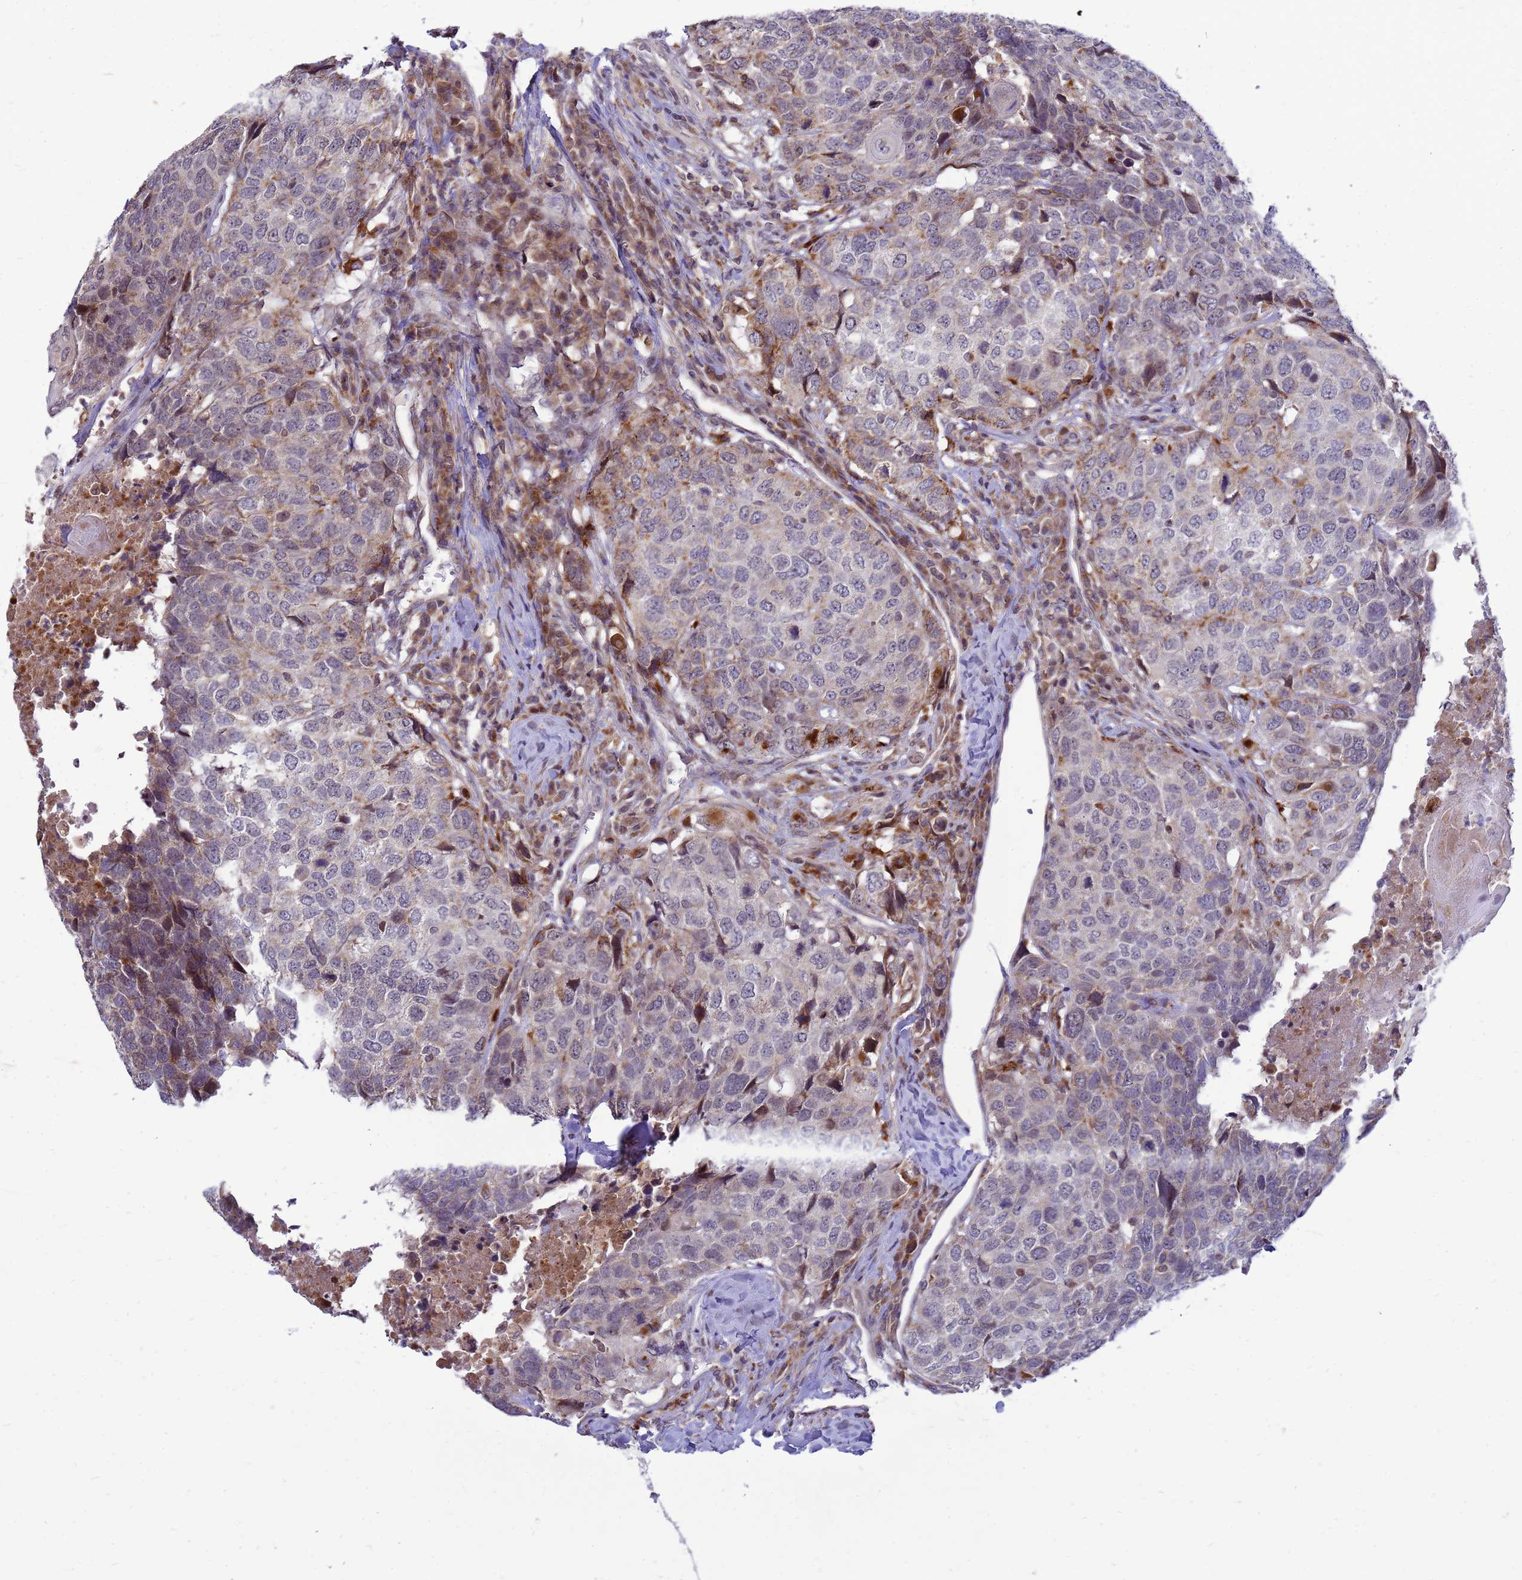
{"staining": {"intensity": "weak", "quantity": "<25%", "location": "cytoplasmic/membranous"}, "tissue": "head and neck cancer", "cell_type": "Tumor cells", "image_type": "cancer", "snomed": [{"axis": "morphology", "description": "Squamous cell carcinoma, NOS"}, {"axis": "topography", "description": "Head-Neck"}], "caption": "DAB immunohistochemical staining of human squamous cell carcinoma (head and neck) shows no significant positivity in tumor cells.", "gene": "C12orf43", "patient": {"sex": "male", "age": 66}}